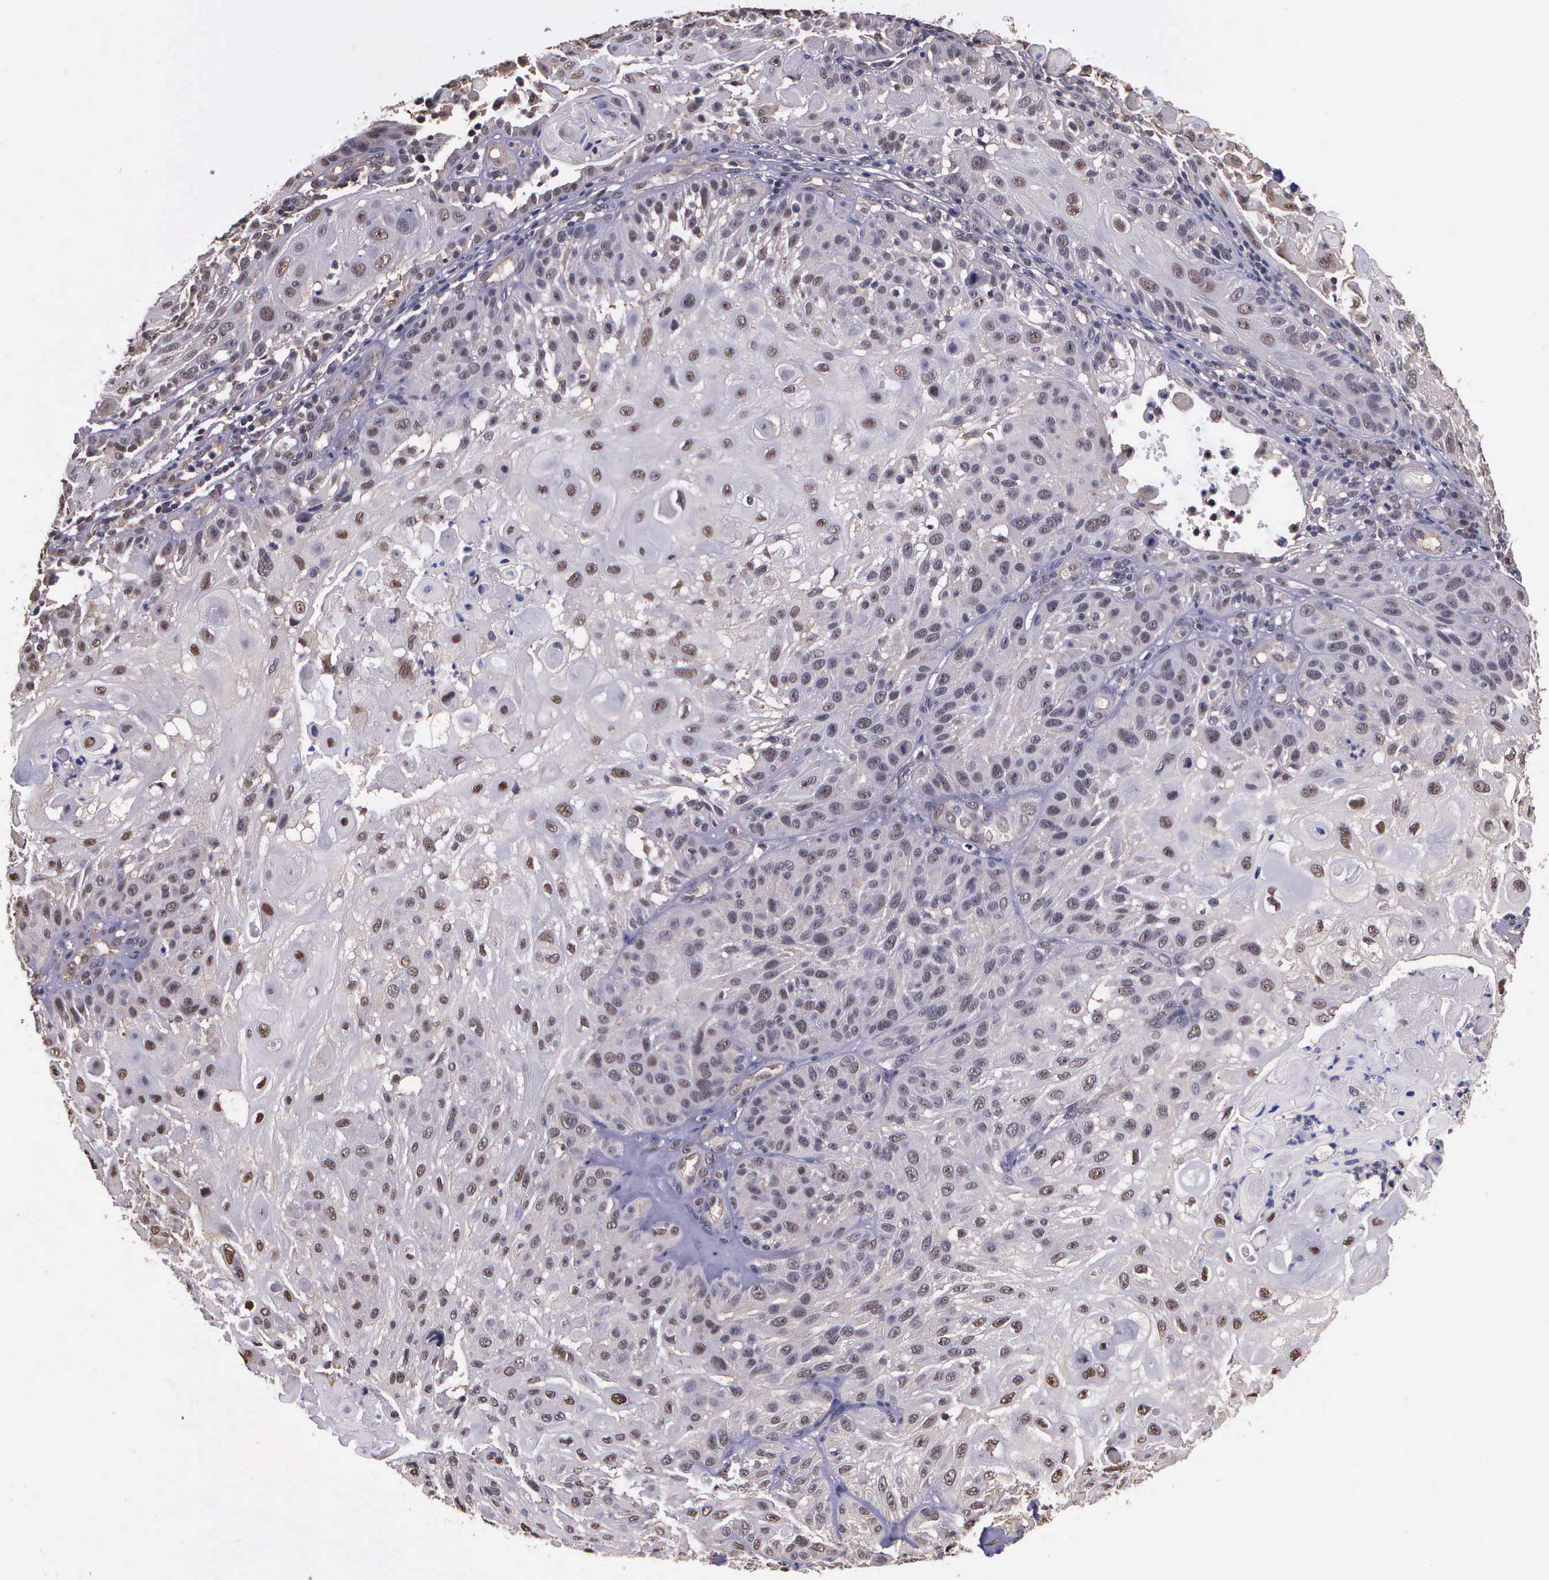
{"staining": {"intensity": "weak", "quantity": "25%-75%", "location": "cytoplasmic/membranous,nuclear"}, "tissue": "skin cancer", "cell_type": "Tumor cells", "image_type": "cancer", "snomed": [{"axis": "morphology", "description": "Squamous cell carcinoma, NOS"}, {"axis": "topography", "description": "Skin"}], "caption": "This is a histology image of immunohistochemistry staining of skin cancer (squamous cell carcinoma), which shows weak expression in the cytoplasmic/membranous and nuclear of tumor cells.", "gene": "PSMC1", "patient": {"sex": "female", "age": 89}}